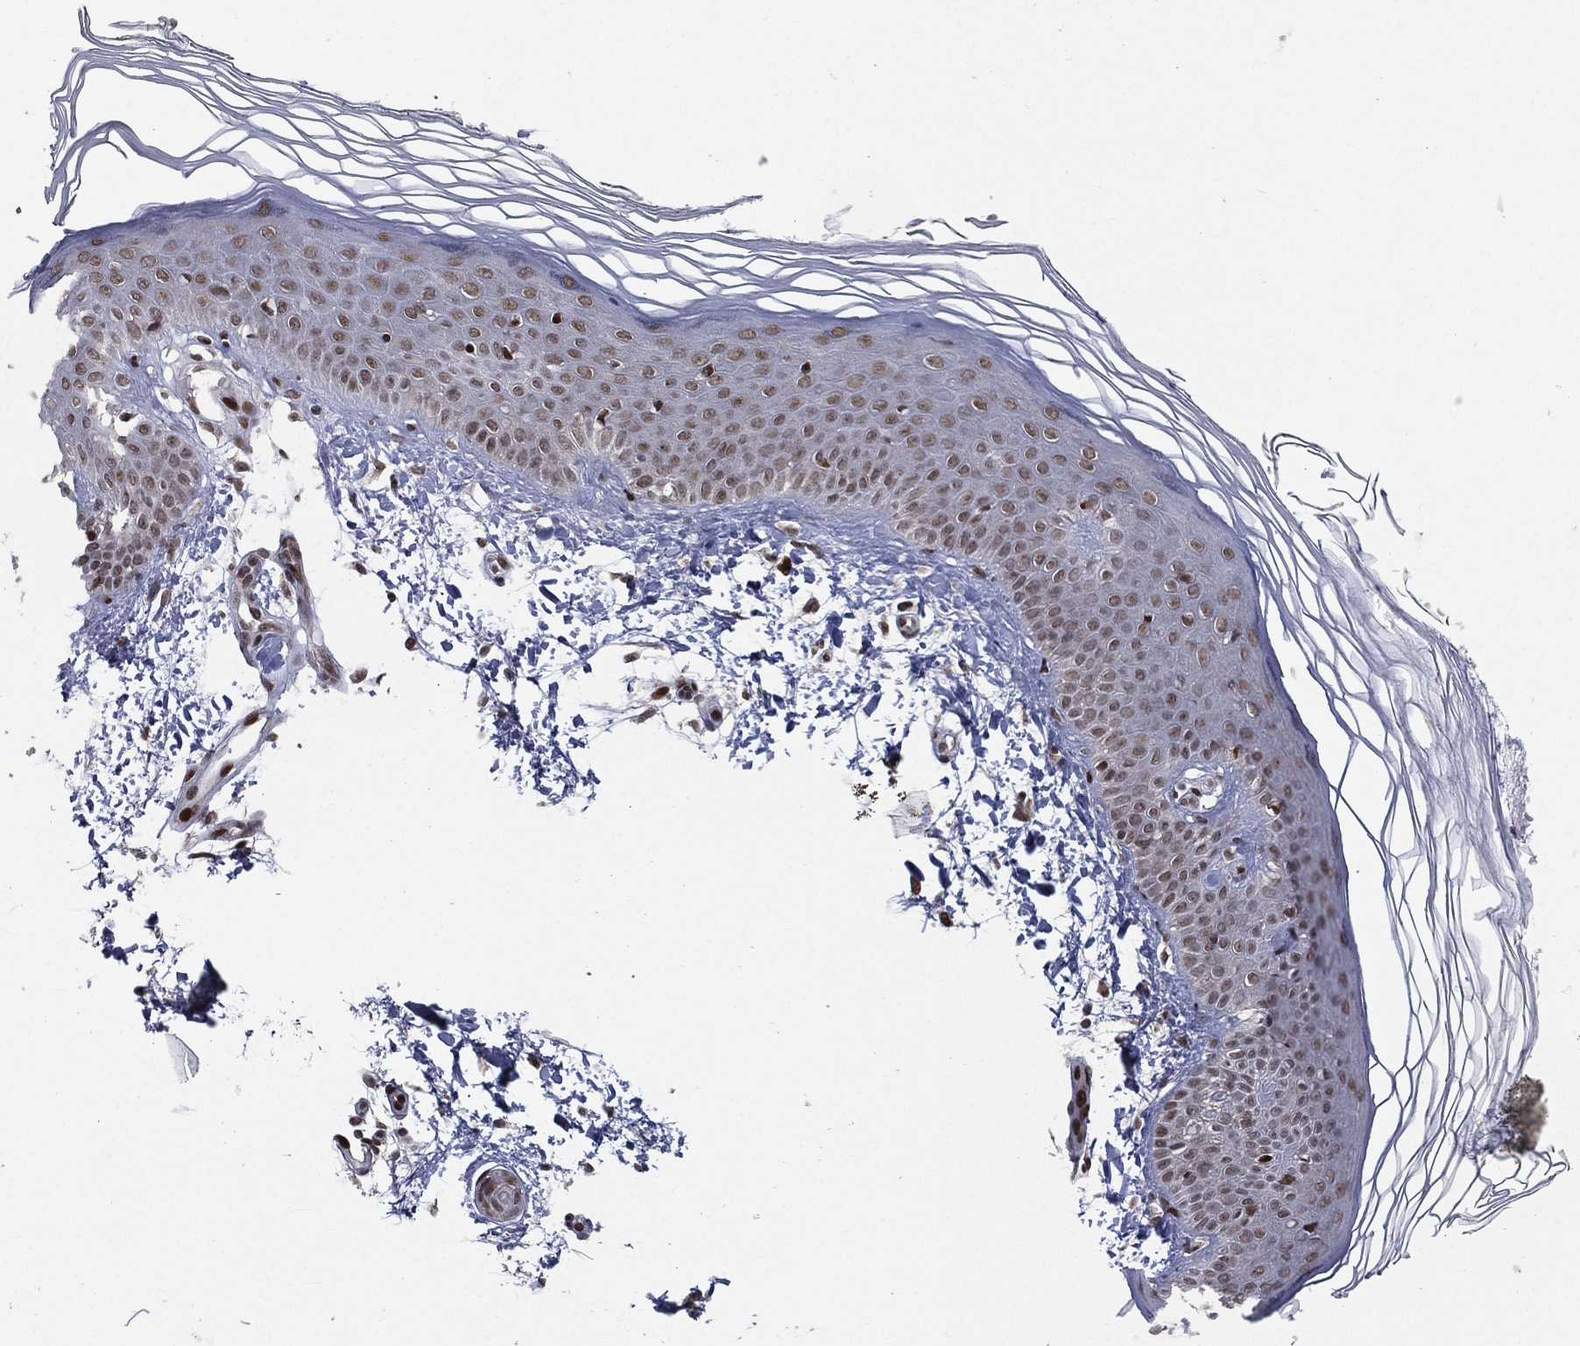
{"staining": {"intensity": "moderate", "quantity": "<25%", "location": "nuclear"}, "tissue": "skin", "cell_type": "Fibroblasts", "image_type": "normal", "snomed": [{"axis": "morphology", "description": "Normal tissue, NOS"}, {"axis": "topography", "description": "Skin"}], "caption": "A micrograph showing moderate nuclear staining in approximately <25% of fibroblasts in unremarkable skin, as visualized by brown immunohistochemical staining.", "gene": "RTF1", "patient": {"sex": "female", "age": 62}}